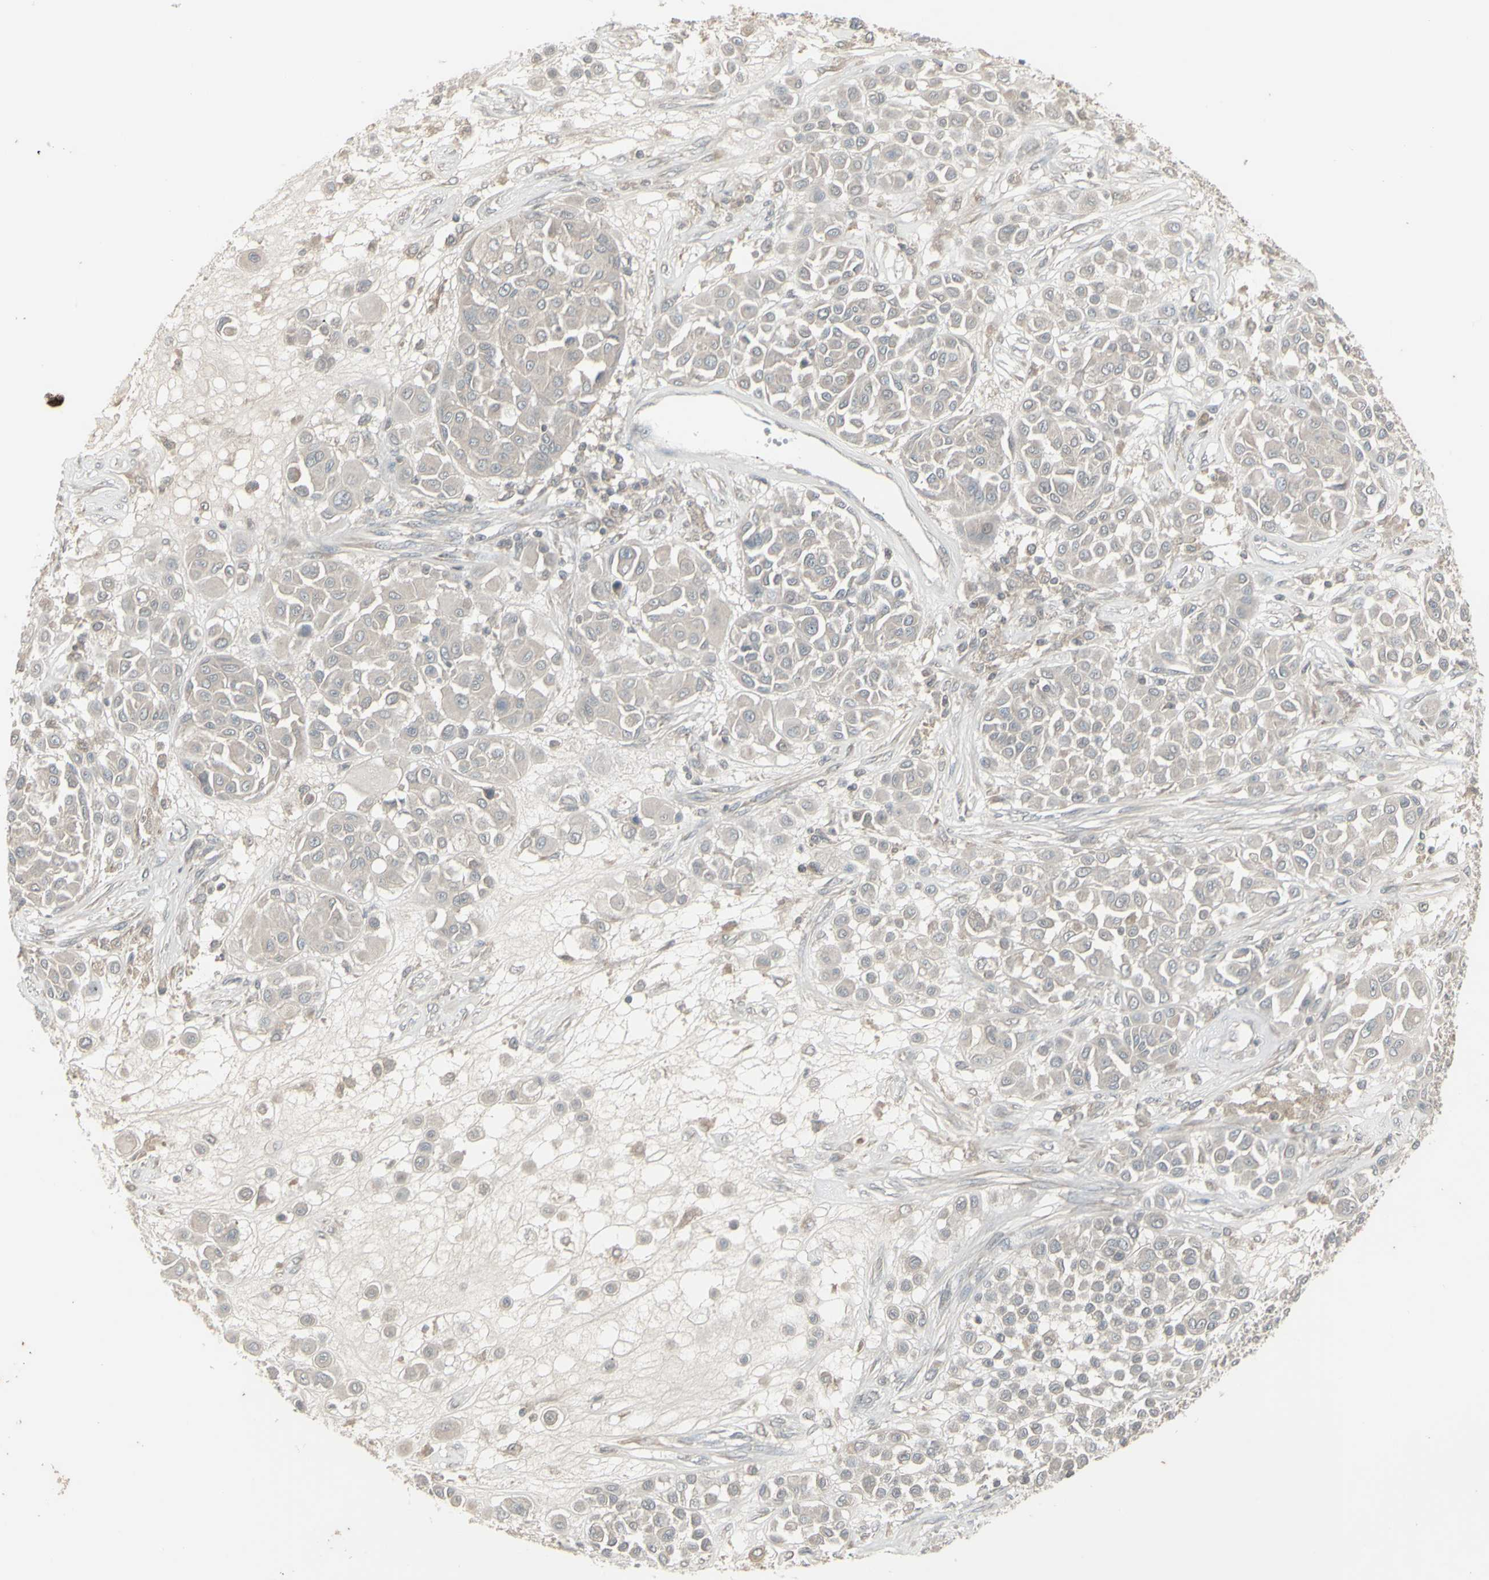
{"staining": {"intensity": "negative", "quantity": "none", "location": "none"}, "tissue": "melanoma", "cell_type": "Tumor cells", "image_type": "cancer", "snomed": [{"axis": "morphology", "description": "Malignant melanoma, Metastatic site"}, {"axis": "topography", "description": "Soft tissue"}], "caption": "Immunohistochemical staining of human malignant melanoma (metastatic site) shows no significant positivity in tumor cells. The staining is performed using DAB brown chromogen with nuclei counter-stained in using hematoxylin.", "gene": "CSK", "patient": {"sex": "male", "age": 41}}